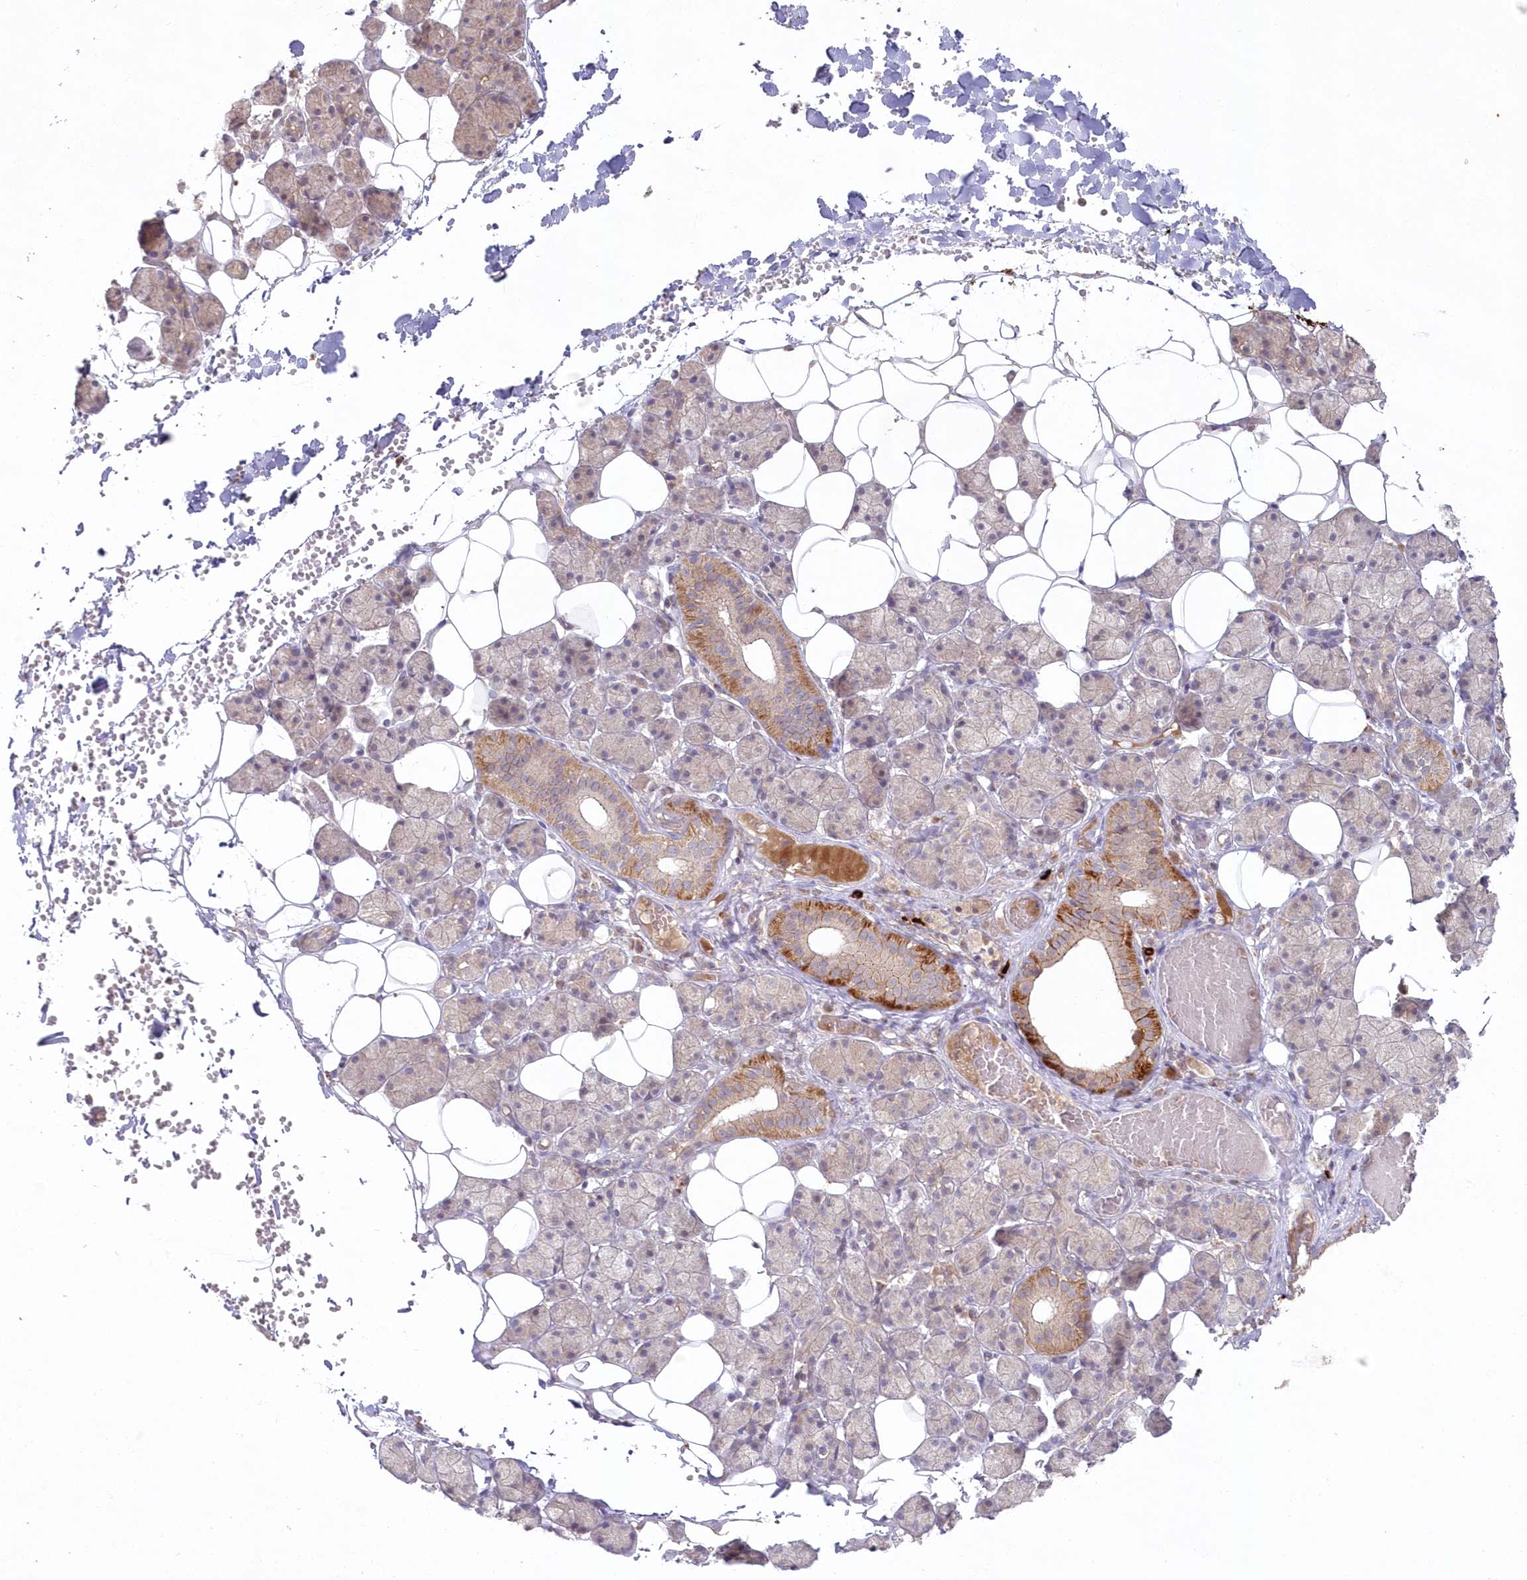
{"staining": {"intensity": "moderate", "quantity": "<25%", "location": "cytoplasmic/membranous"}, "tissue": "salivary gland", "cell_type": "Glandular cells", "image_type": "normal", "snomed": [{"axis": "morphology", "description": "Normal tissue, NOS"}, {"axis": "topography", "description": "Salivary gland"}], "caption": "This photomicrograph reveals IHC staining of normal salivary gland, with low moderate cytoplasmic/membranous staining in about <25% of glandular cells.", "gene": "ARSB", "patient": {"sex": "female", "age": 33}}